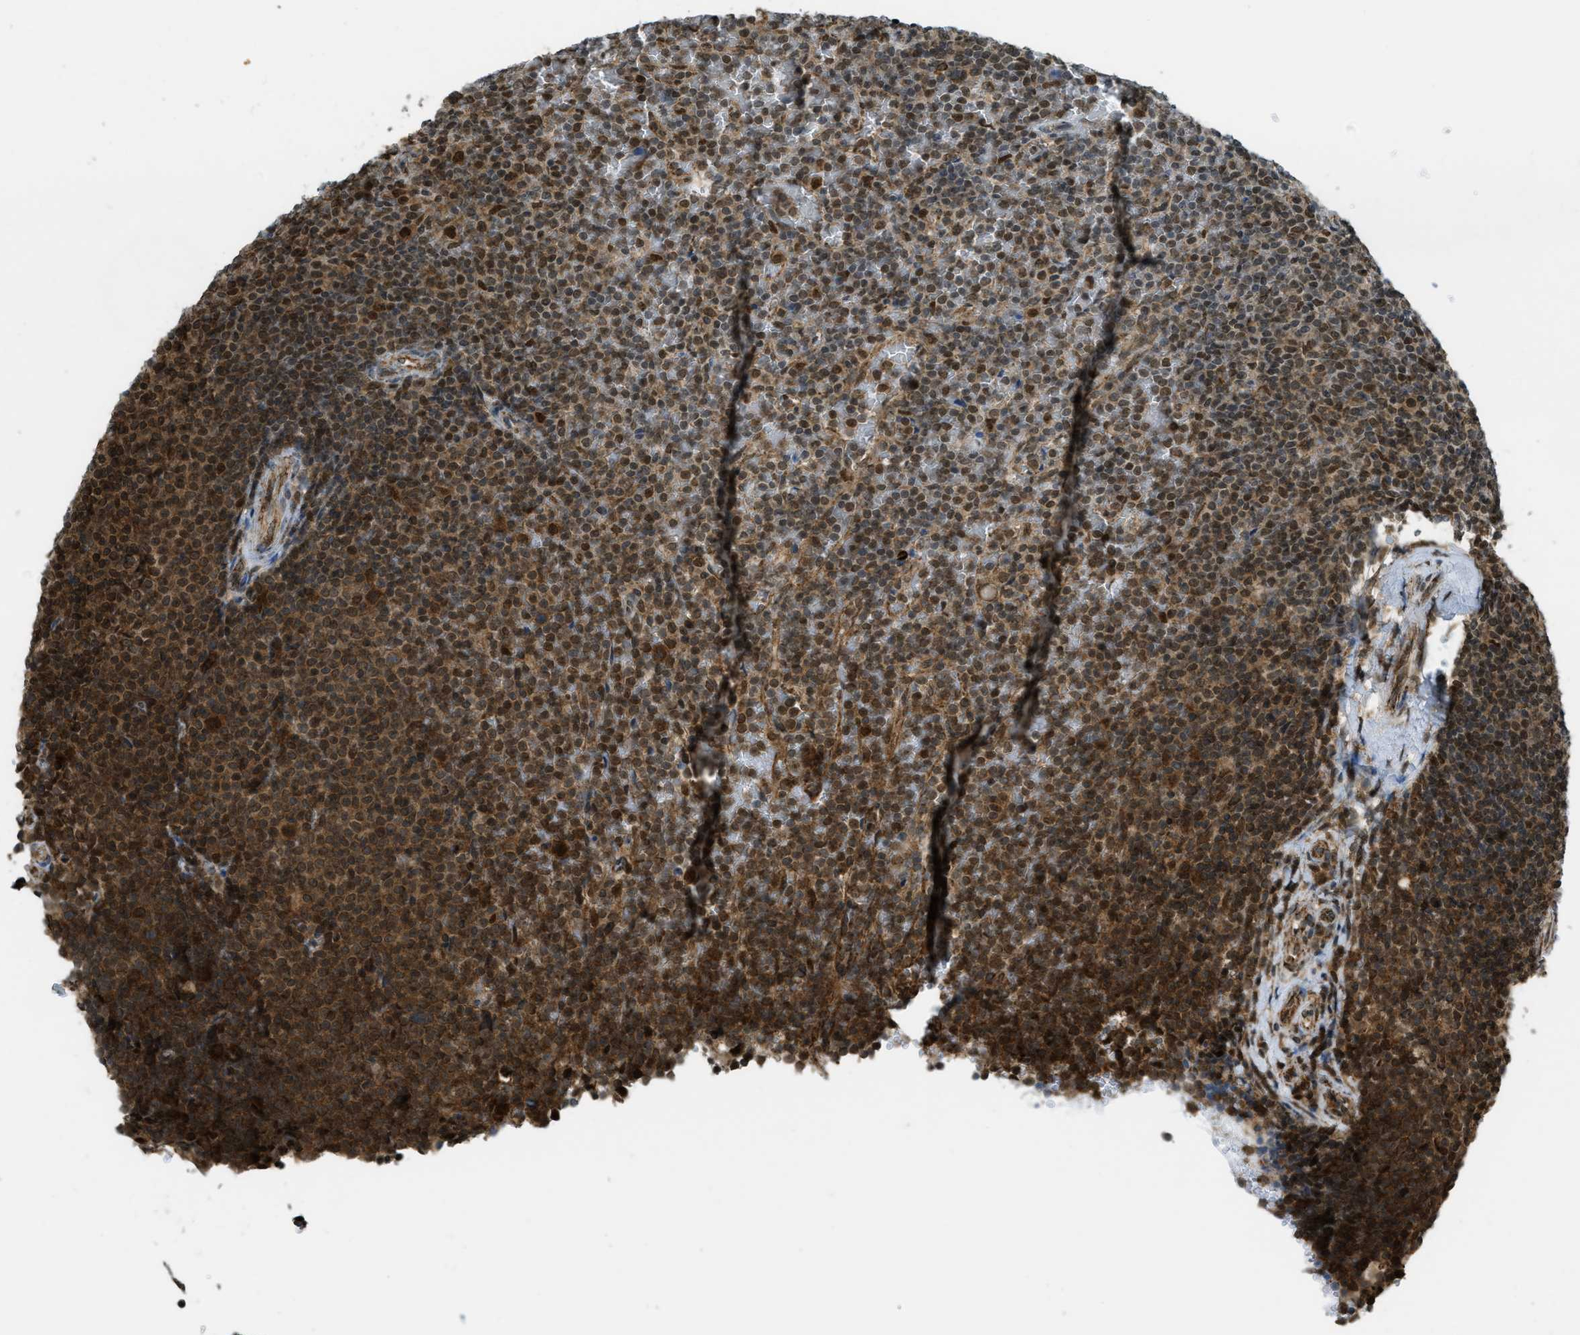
{"staining": {"intensity": "strong", "quantity": "25%-75%", "location": "cytoplasmic/membranous,nuclear"}, "tissue": "lymphoma", "cell_type": "Tumor cells", "image_type": "cancer", "snomed": [{"axis": "morphology", "description": "Malignant lymphoma, non-Hodgkin's type, Low grade"}, {"axis": "topography", "description": "Spleen"}], "caption": "This is an image of immunohistochemistry (IHC) staining of lymphoma, which shows strong staining in the cytoplasmic/membranous and nuclear of tumor cells.", "gene": "TNPO1", "patient": {"sex": "female", "age": 77}}